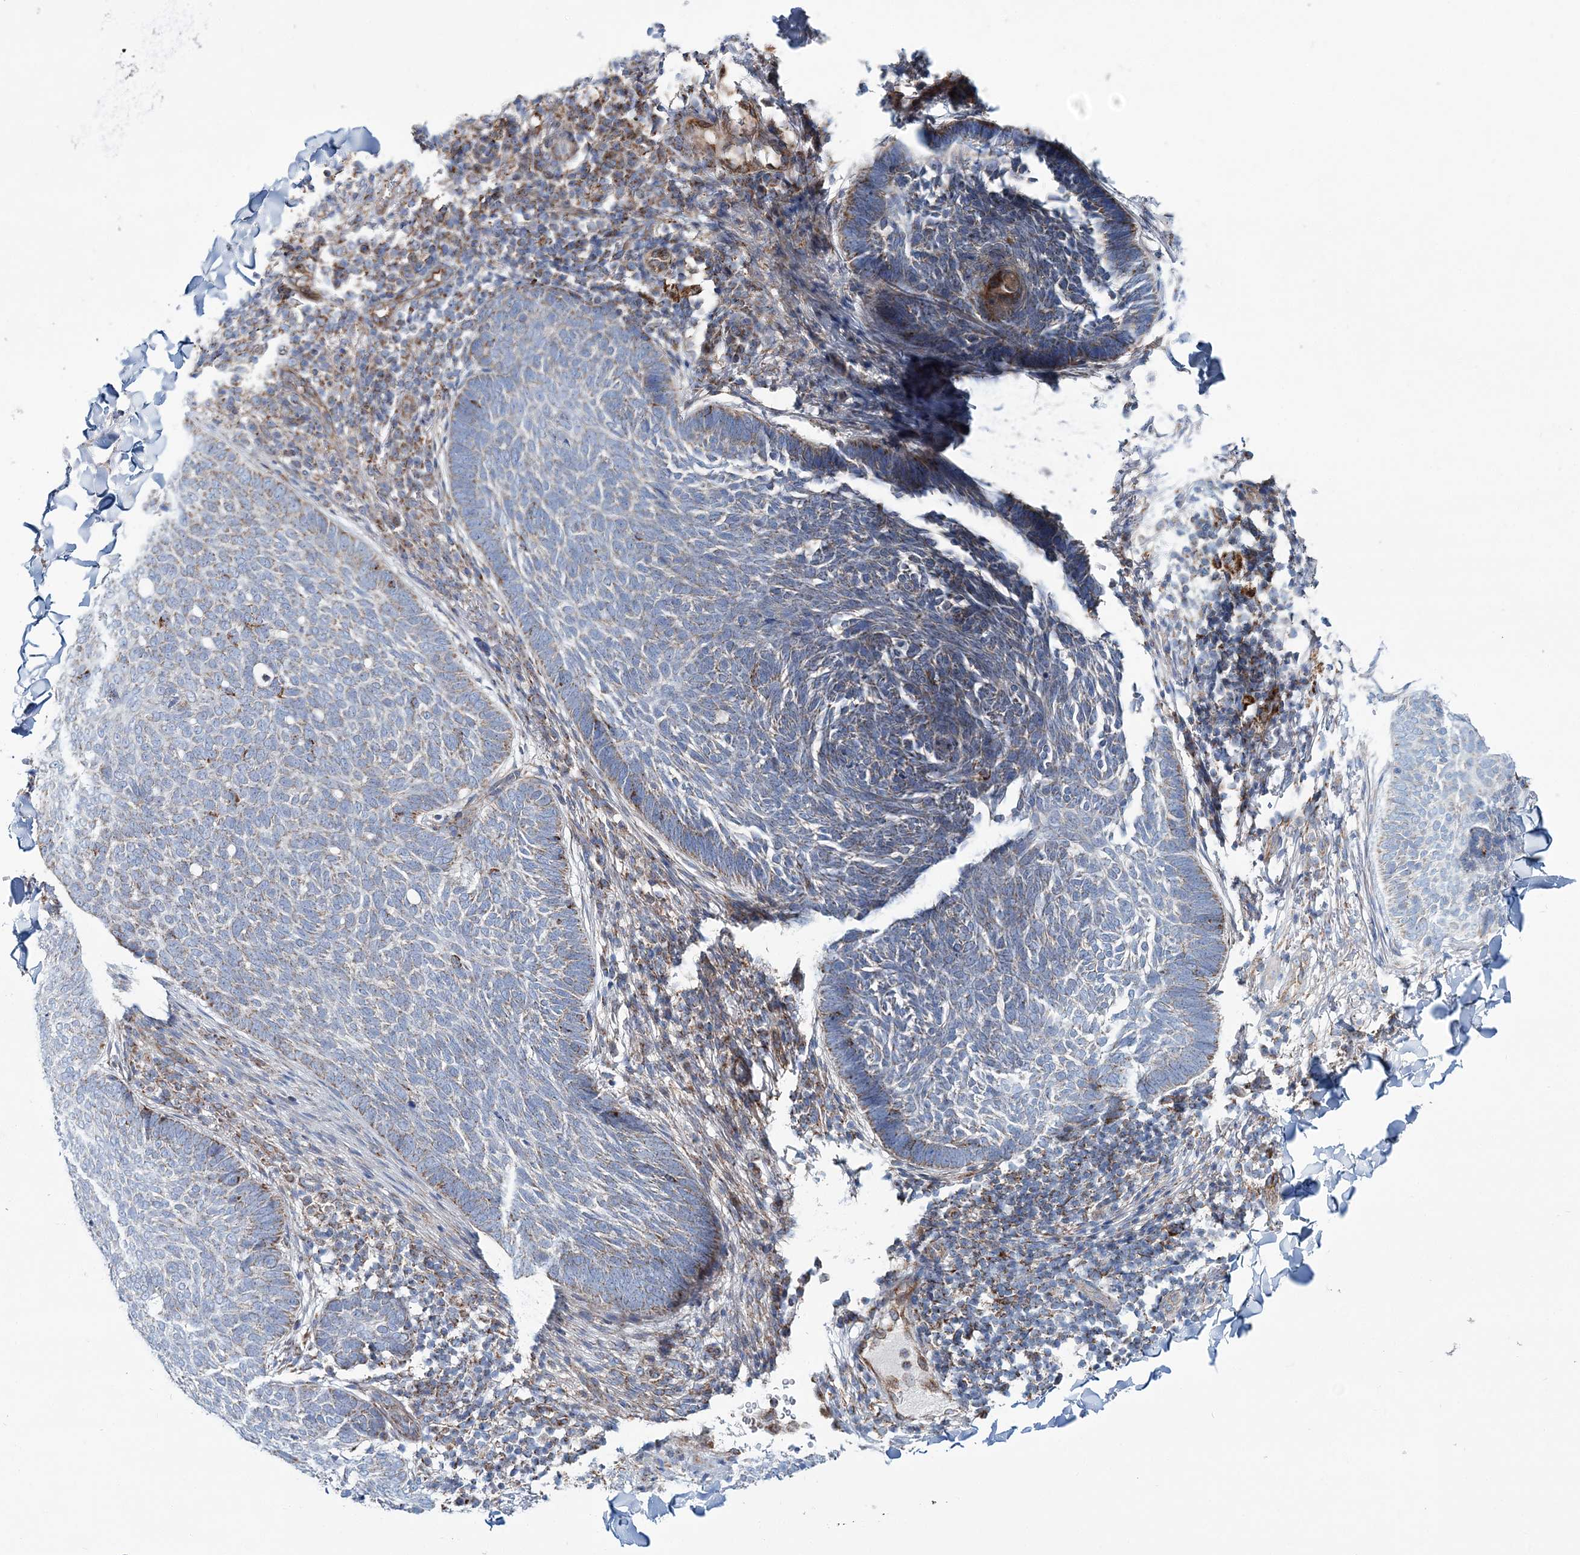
{"staining": {"intensity": "weak", "quantity": "<25%", "location": "cytoplasmic/membranous"}, "tissue": "skin cancer", "cell_type": "Tumor cells", "image_type": "cancer", "snomed": [{"axis": "morphology", "description": "Normal tissue, NOS"}, {"axis": "morphology", "description": "Basal cell carcinoma"}, {"axis": "topography", "description": "Skin"}], "caption": "This is an immunohistochemistry (IHC) image of human skin cancer (basal cell carcinoma). There is no expression in tumor cells.", "gene": "ARHGAP6", "patient": {"sex": "male", "age": 50}}